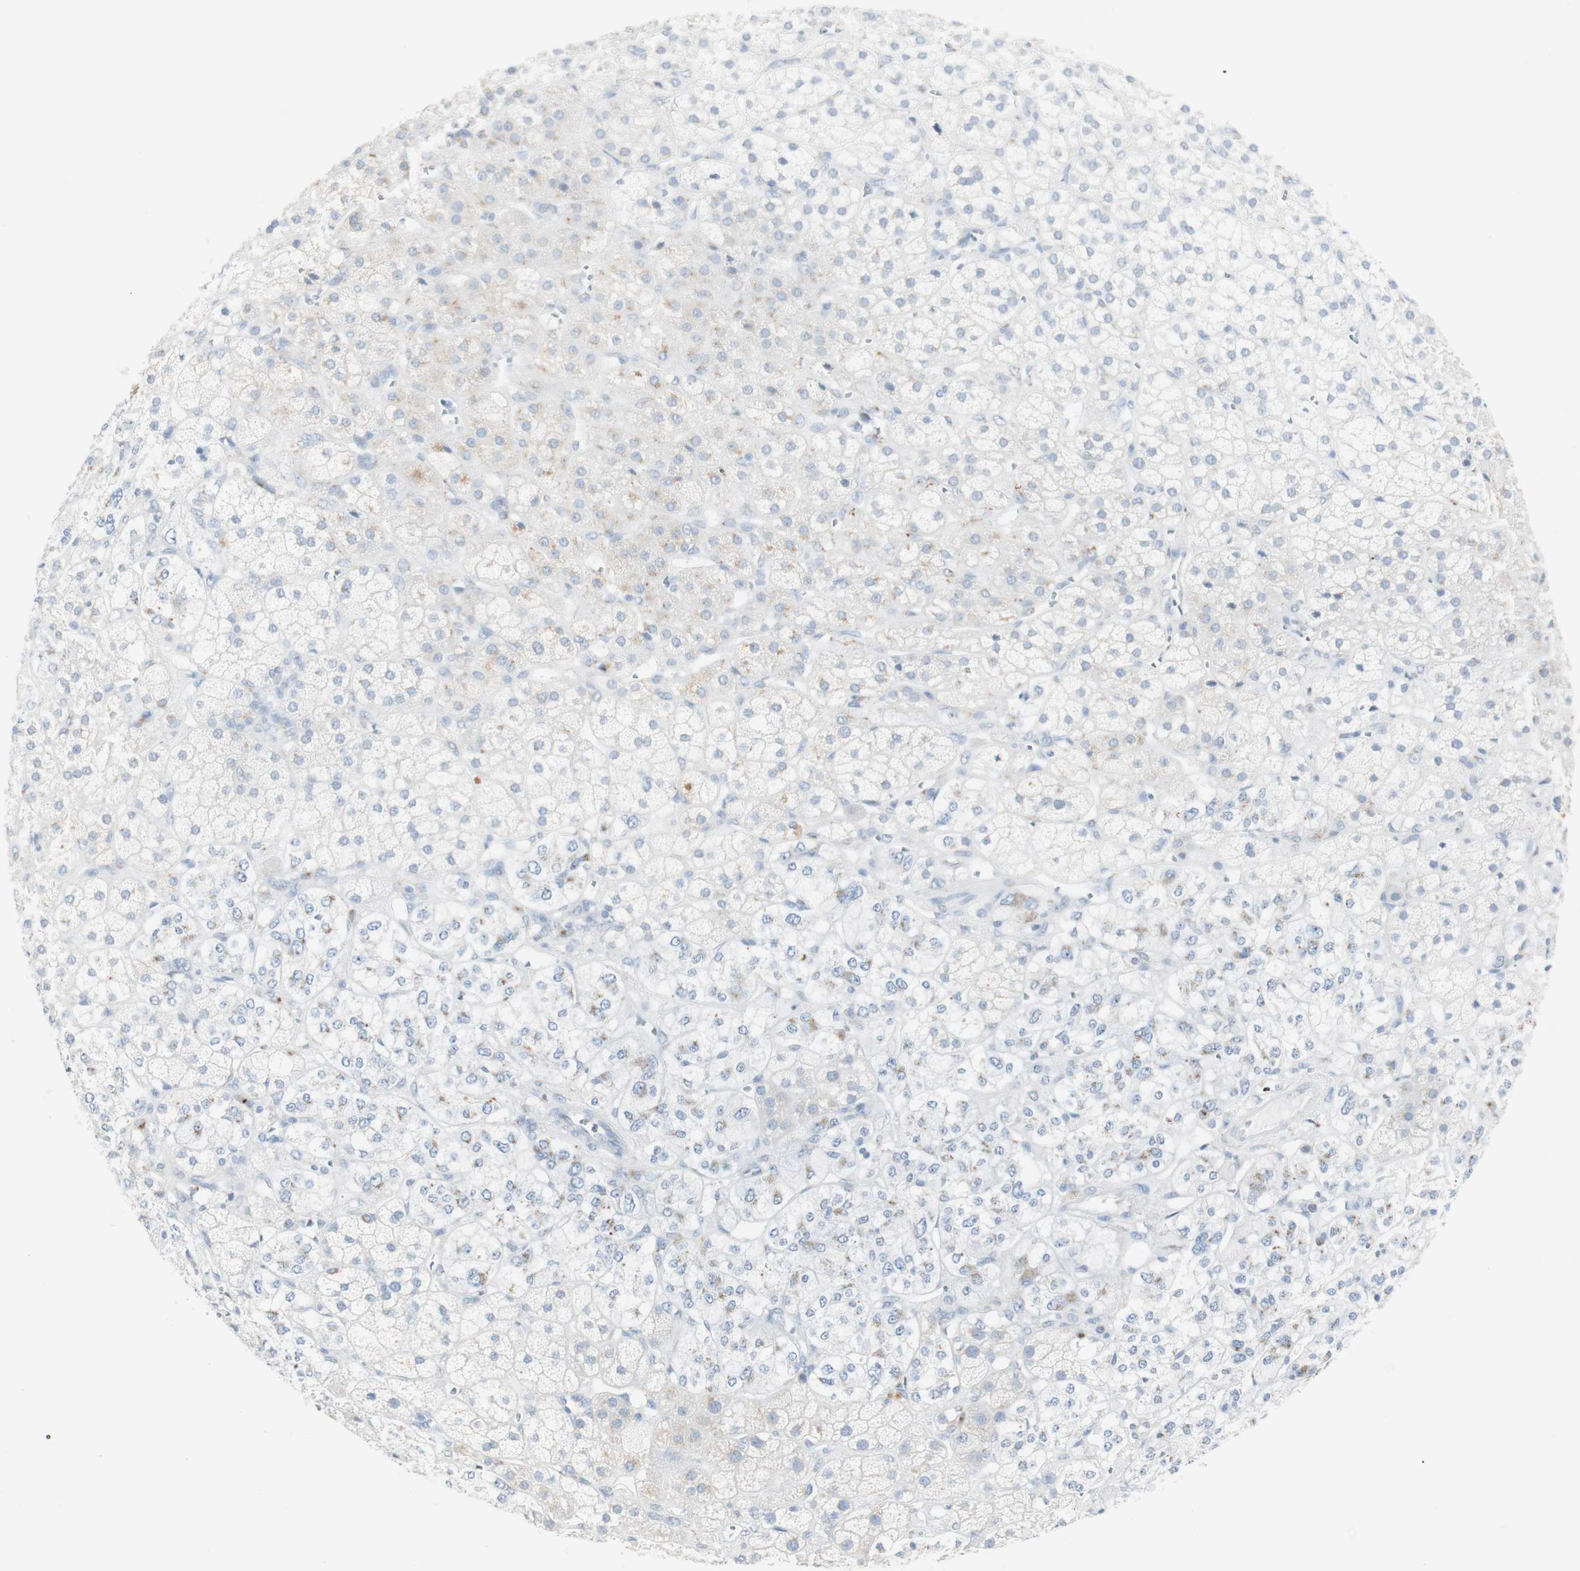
{"staining": {"intensity": "weak", "quantity": "<25%", "location": "cytoplasmic/membranous"}, "tissue": "adrenal gland", "cell_type": "Glandular cells", "image_type": "normal", "snomed": [{"axis": "morphology", "description": "Normal tissue, NOS"}, {"axis": "topography", "description": "Adrenal gland"}], "caption": "Human adrenal gland stained for a protein using immunohistochemistry shows no positivity in glandular cells.", "gene": "MANEA", "patient": {"sex": "male", "age": 56}}